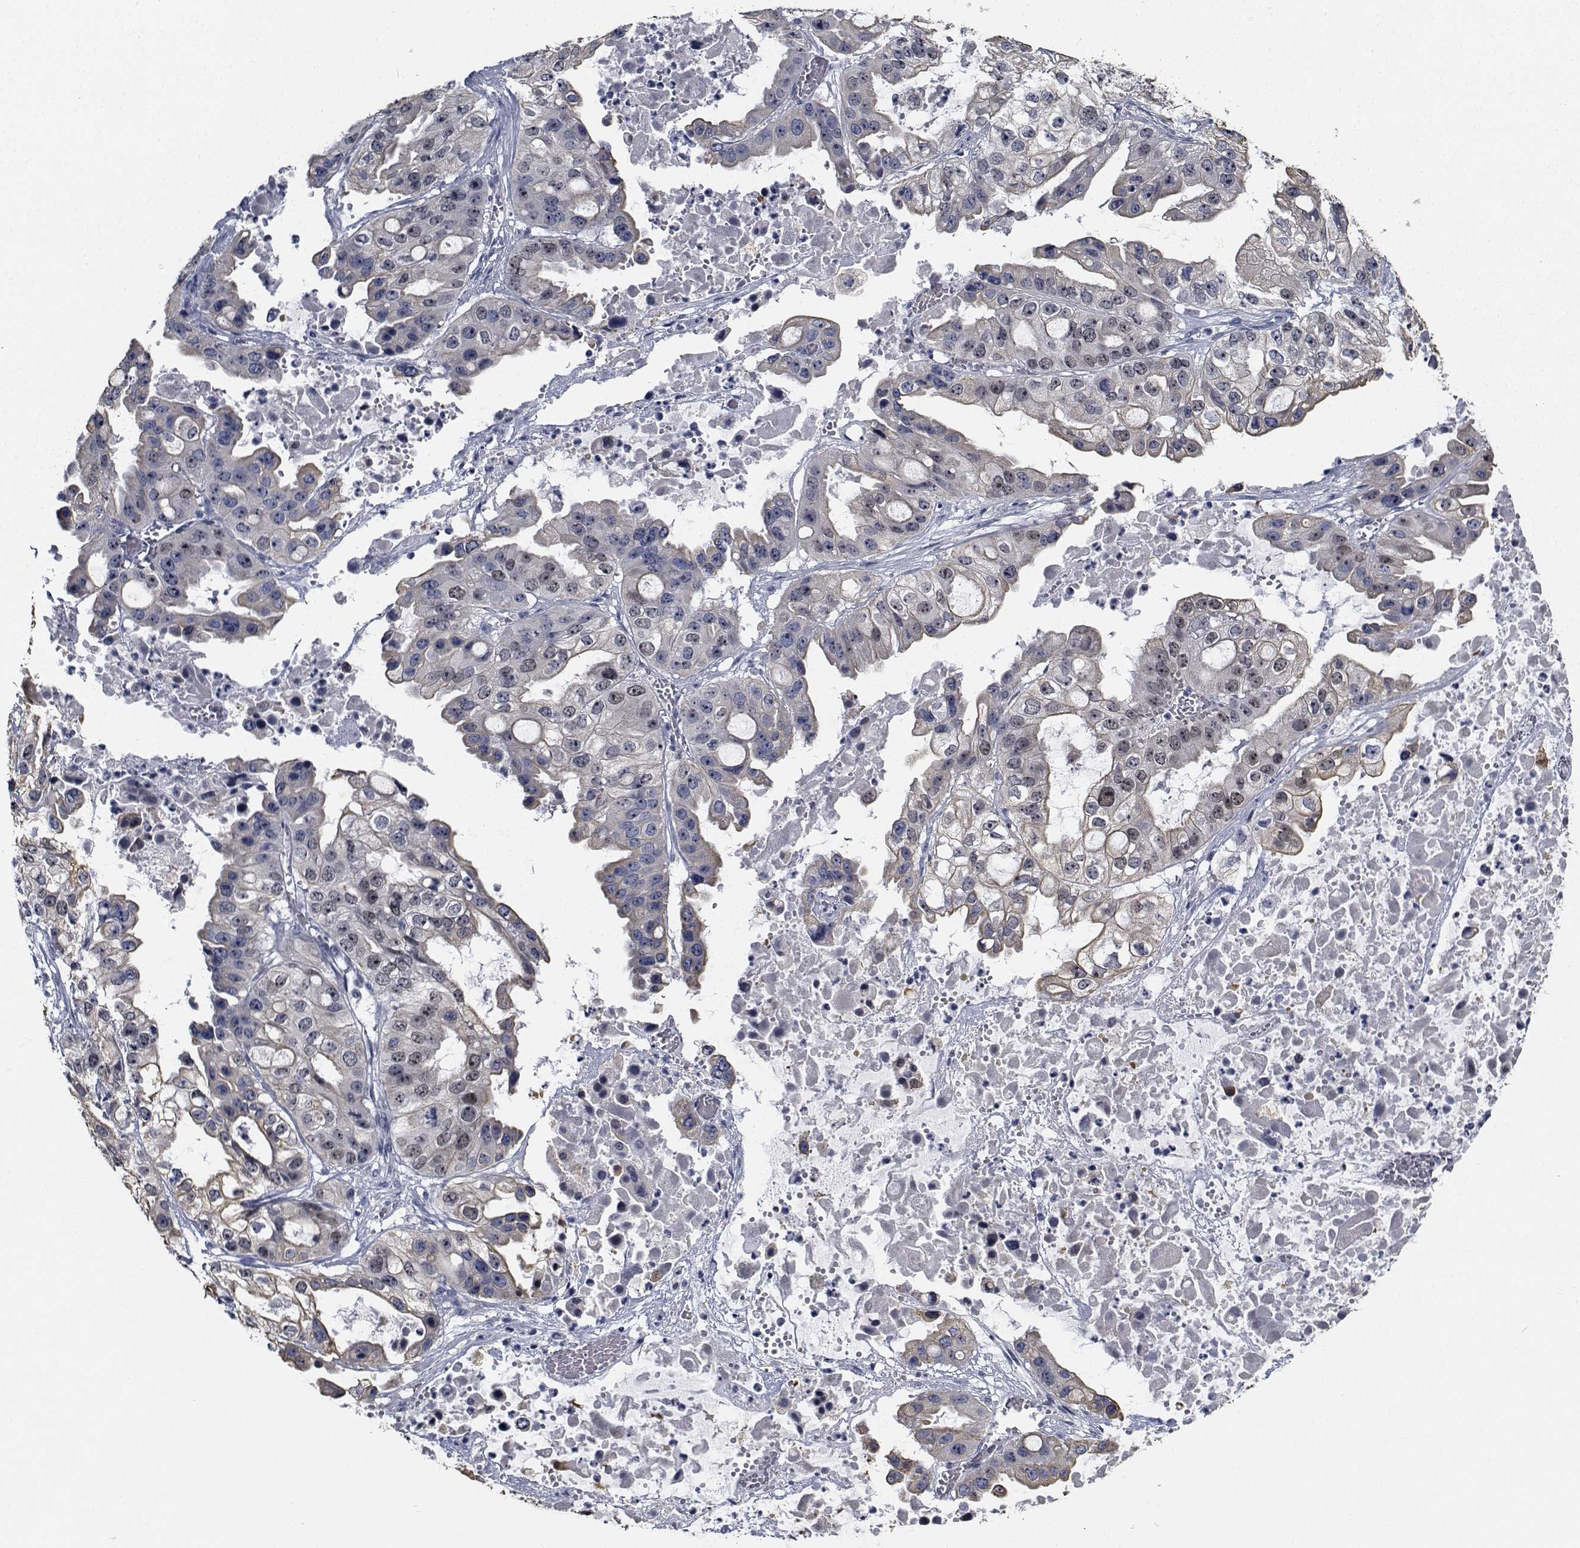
{"staining": {"intensity": "negative", "quantity": "none", "location": "none"}, "tissue": "ovarian cancer", "cell_type": "Tumor cells", "image_type": "cancer", "snomed": [{"axis": "morphology", "description": "Cystadenocarcinoma, serous, NOS"}, {"axis": "topography", "description": "Ovary"}], "caption": "DAB (3,3'-diaminobenzidine) immunohistochemical staining of ovarian serous cystadenocarcinoma shows no significant positivity in tumor cells.", "gene": "NVL", "patient": {"sex": "female", "age": 56}}